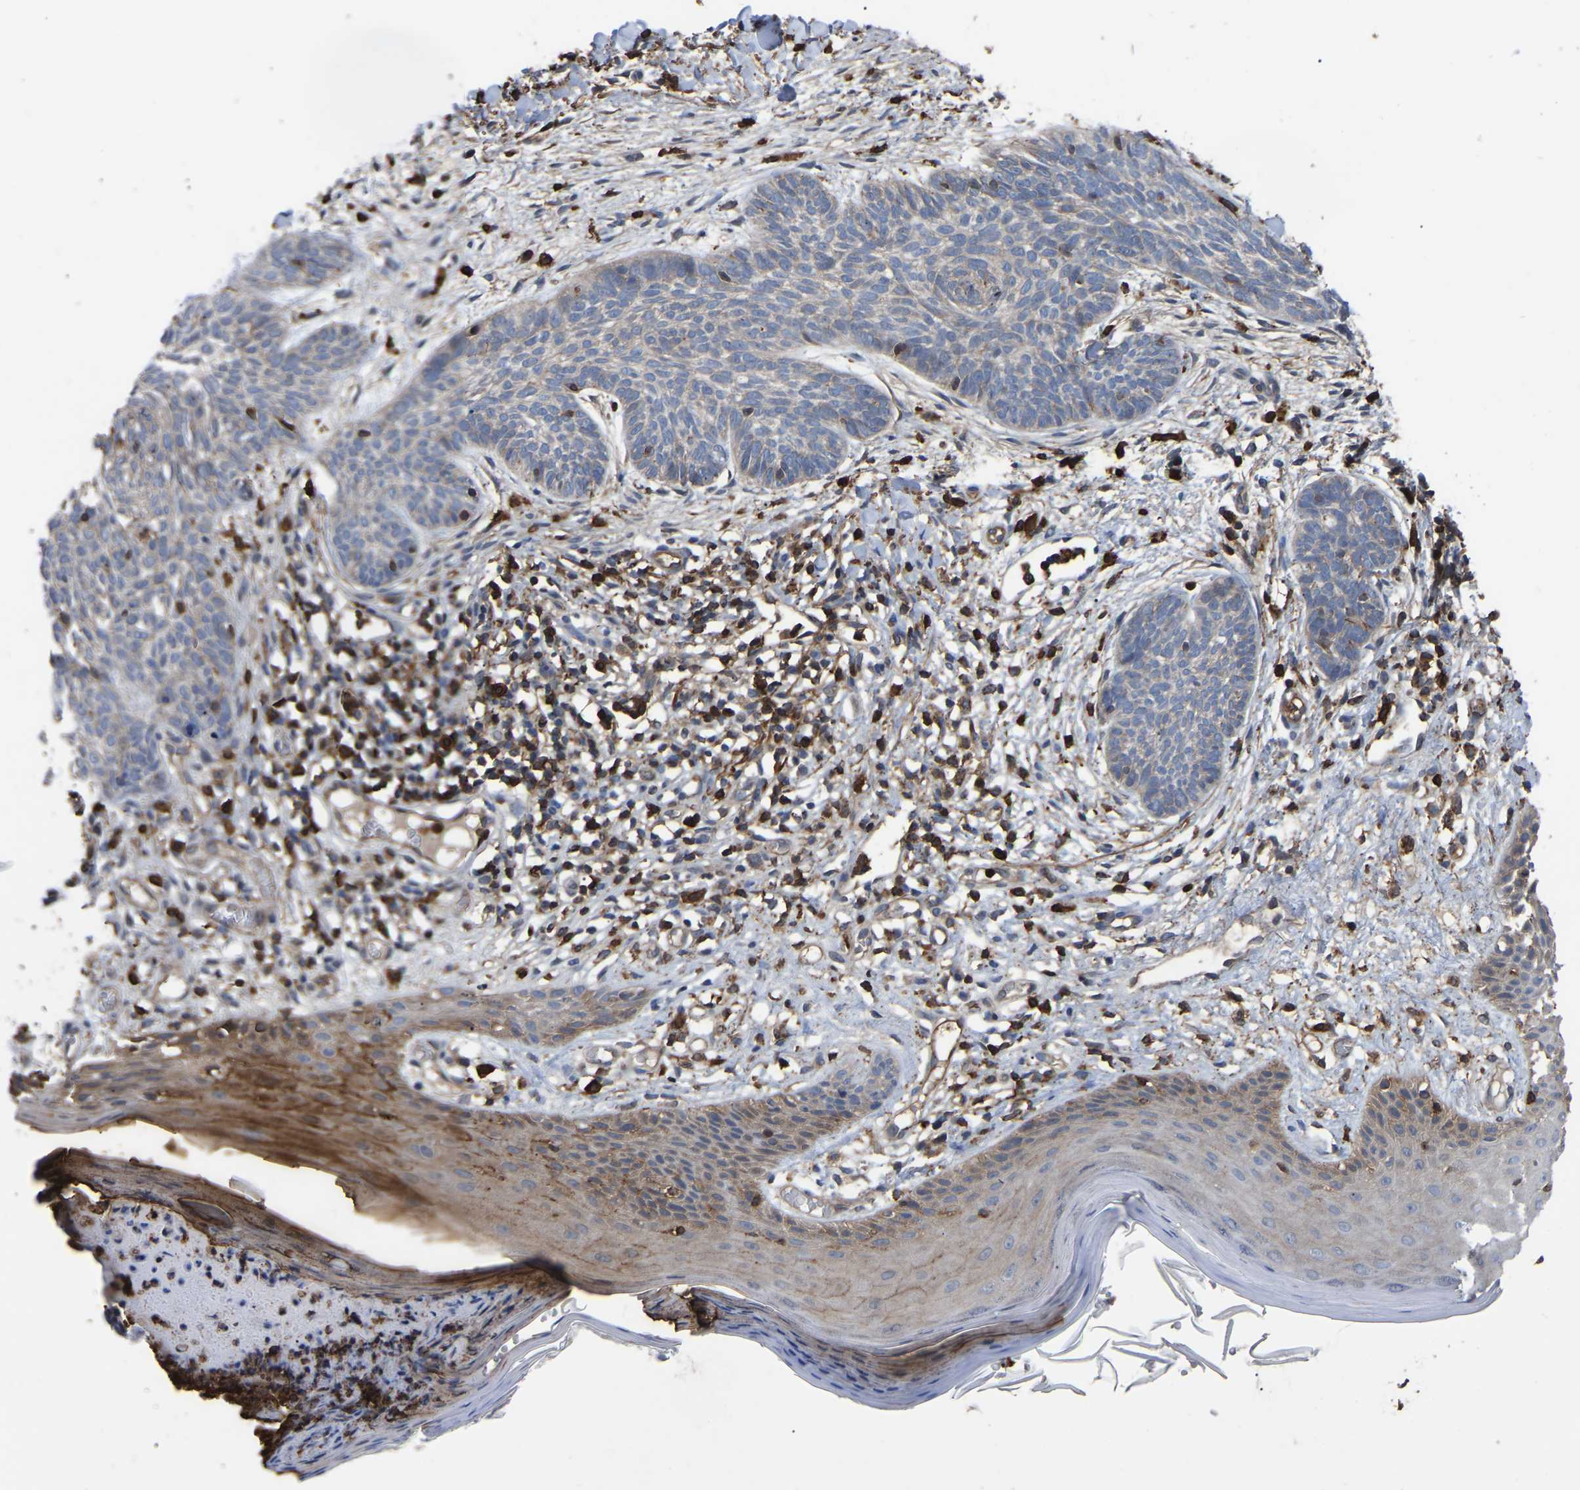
{"staining": {"intensity": "negative", "quantity": "none", "location": "none"}, "tissue": "skin cancer", "cell_type": "Tumor cells", "image_type": "cancer", "snomed": [{"axis": "morphology", "description": "Basal cell carcinoma"}, {"axis": "topography", "description": "Skin"}], "caption": "DAB (3,3'-diaminobenzidine) immunohistochemical staining of human basal cell carcinoma (skin) demonstrates no significant positivity in tumor cells.", "gene": "CIT", "patient": {"sex": "female", "age": 59}}